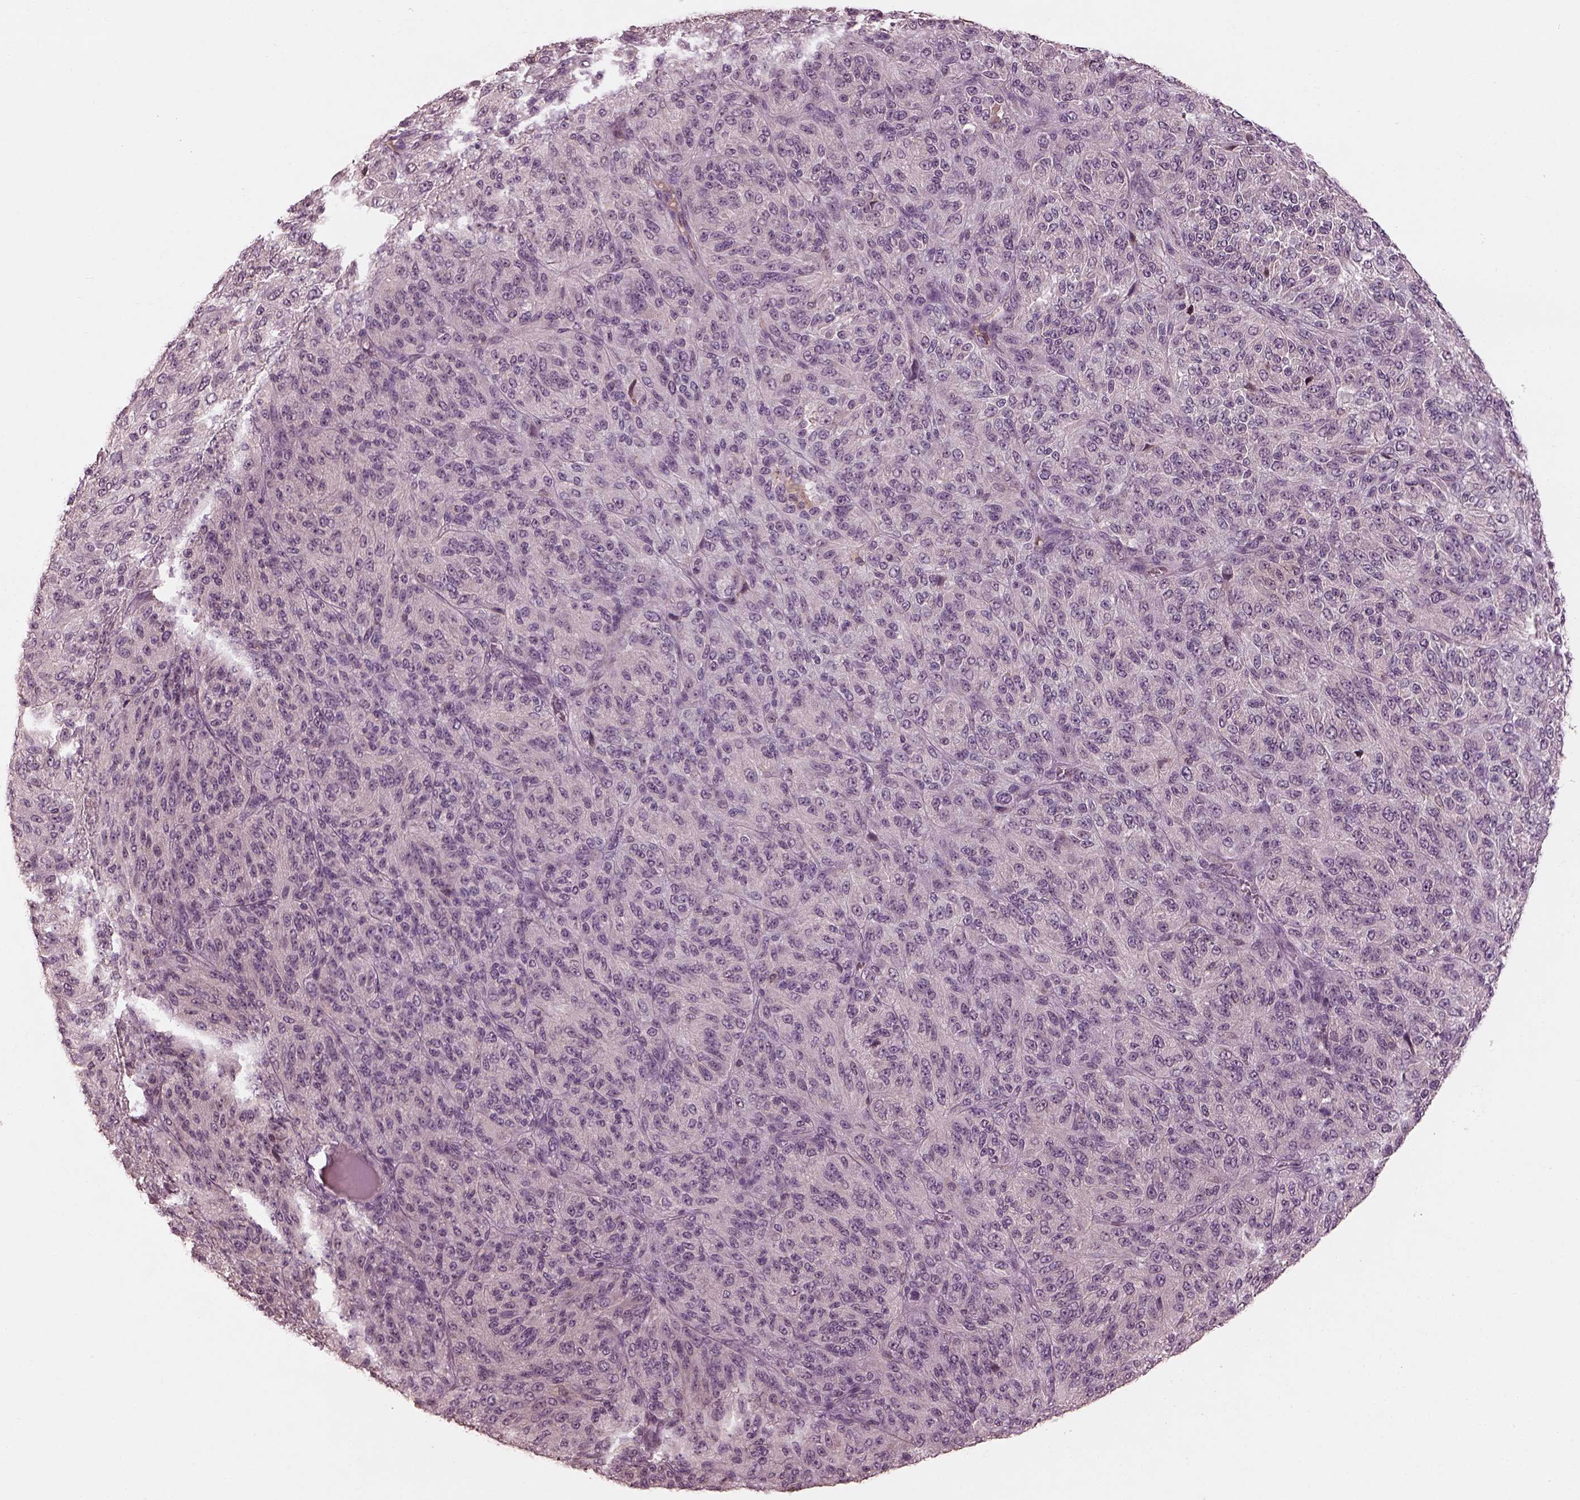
{"staining": {"intensity": "negative", "quantity": "none", "location": "none"}, "tissue": "melanoma", "cell_type": "Tumor cells", "image_type": "cancer", "snomed": [{"axis": "morphology", "description": "Malignant melanoma, Metastatic site"}, {"axis": "topography", "description": "Brain"}], "caption": "Immunohistochemistry (IHC) micrograph of melanoma stained for a protein (brown), which reveals no staining in tumor cells.", "gene": "CALR3", "patient": {"sex": "female", "age": 56}}